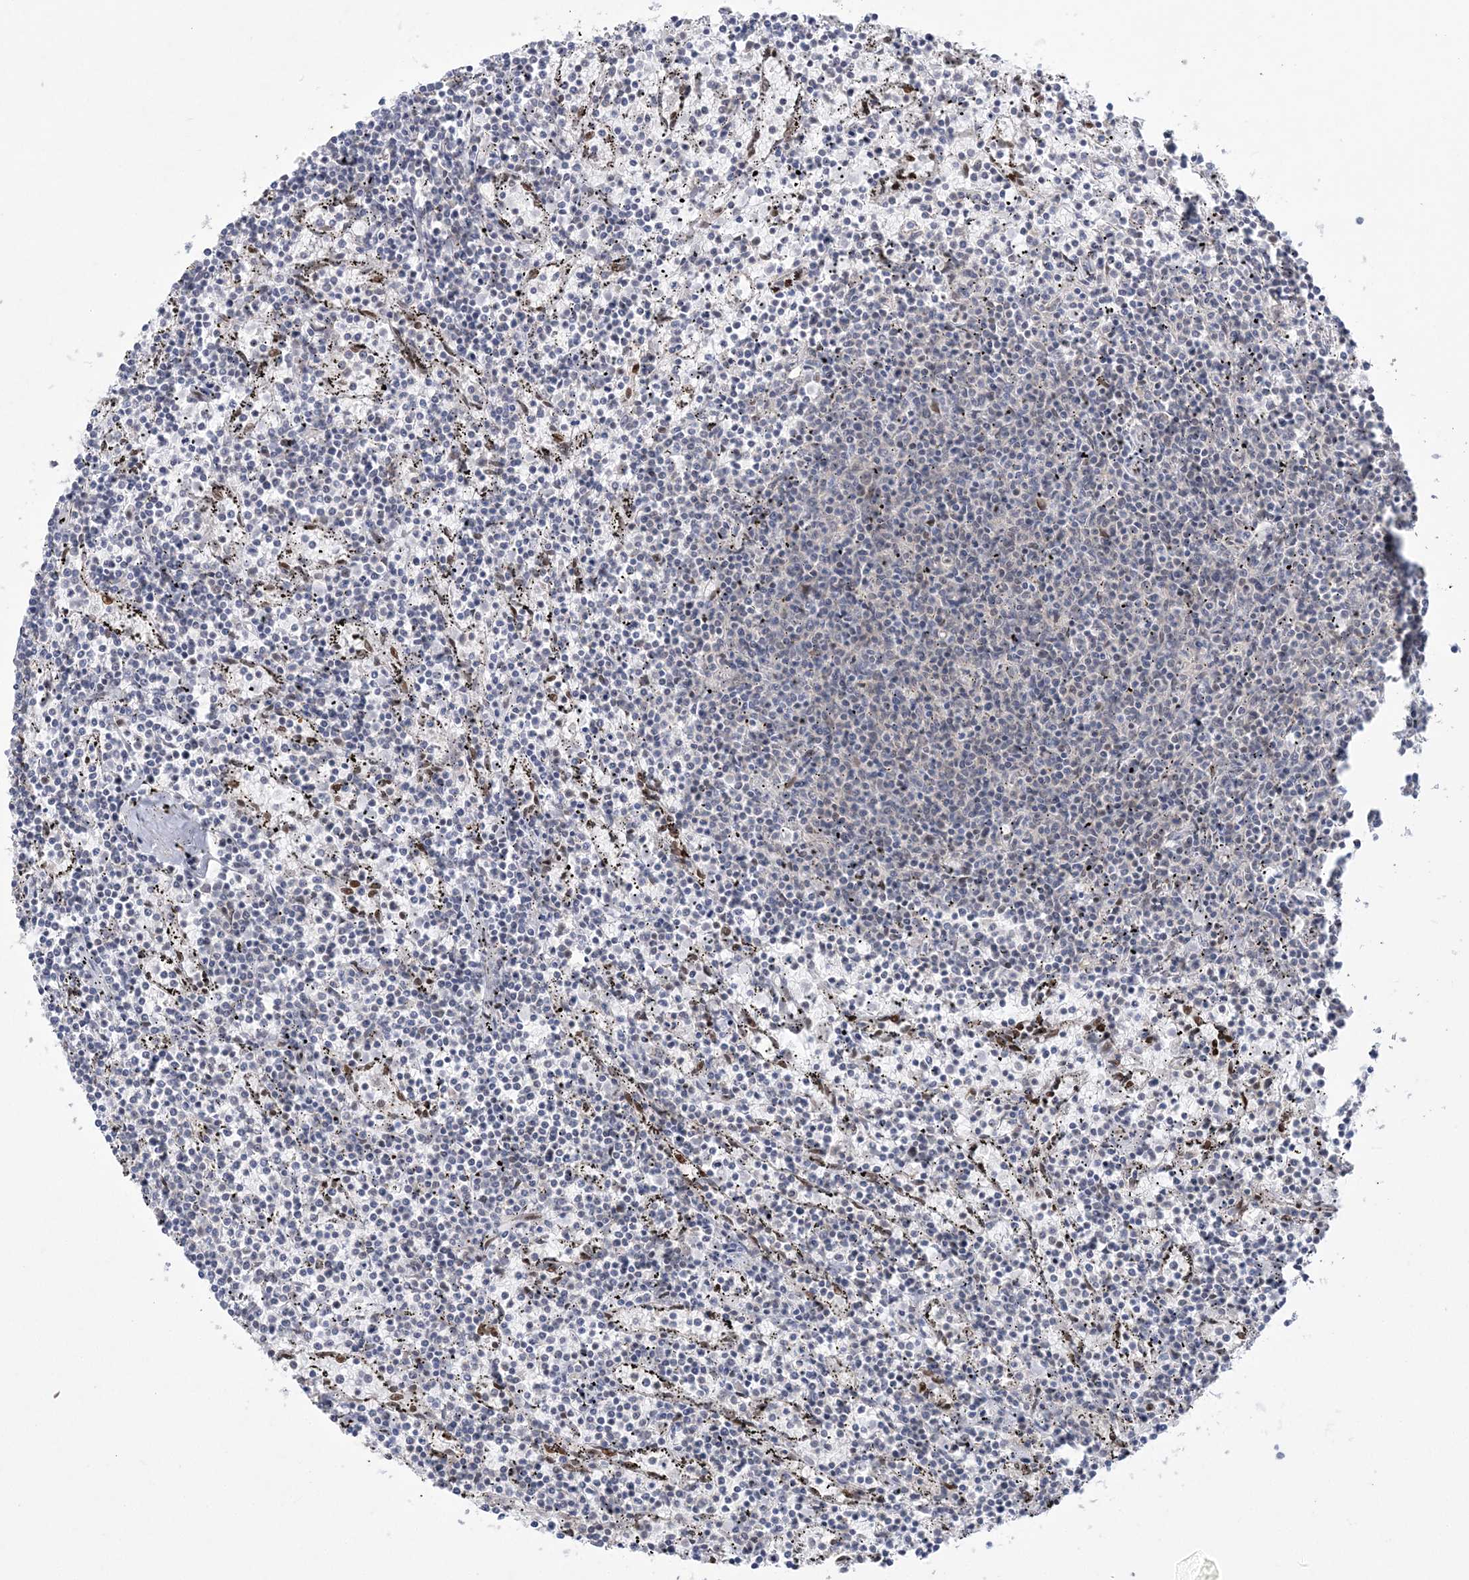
{"staining": {"intensity": "negative", "quantity": "none", "location": "none"}, "tissue": "lymphoma", "cell_type": "Tumor cells", "image_type": "cancer", "snomed": [{"axis": "morphology", "description": "Malignant lymphoma, non-Hodgkin's type, Low grade"}, {"axis": "topography", "description": "Spleen"}], "caption": "DAB immunohistochemical staining of low-grade malignant lymphoma, non-Hodgkin's type shows no significant positivity in tumor cells. The staining was performed using DAB (3,3'-diaminobenzidine) to visualize the protein expression in brown, while the nuclei were stained in blue with hematoxylin (Magnification: 20x).", "gene": "WAC", "patient": {"sex": "female", "age": 50}}